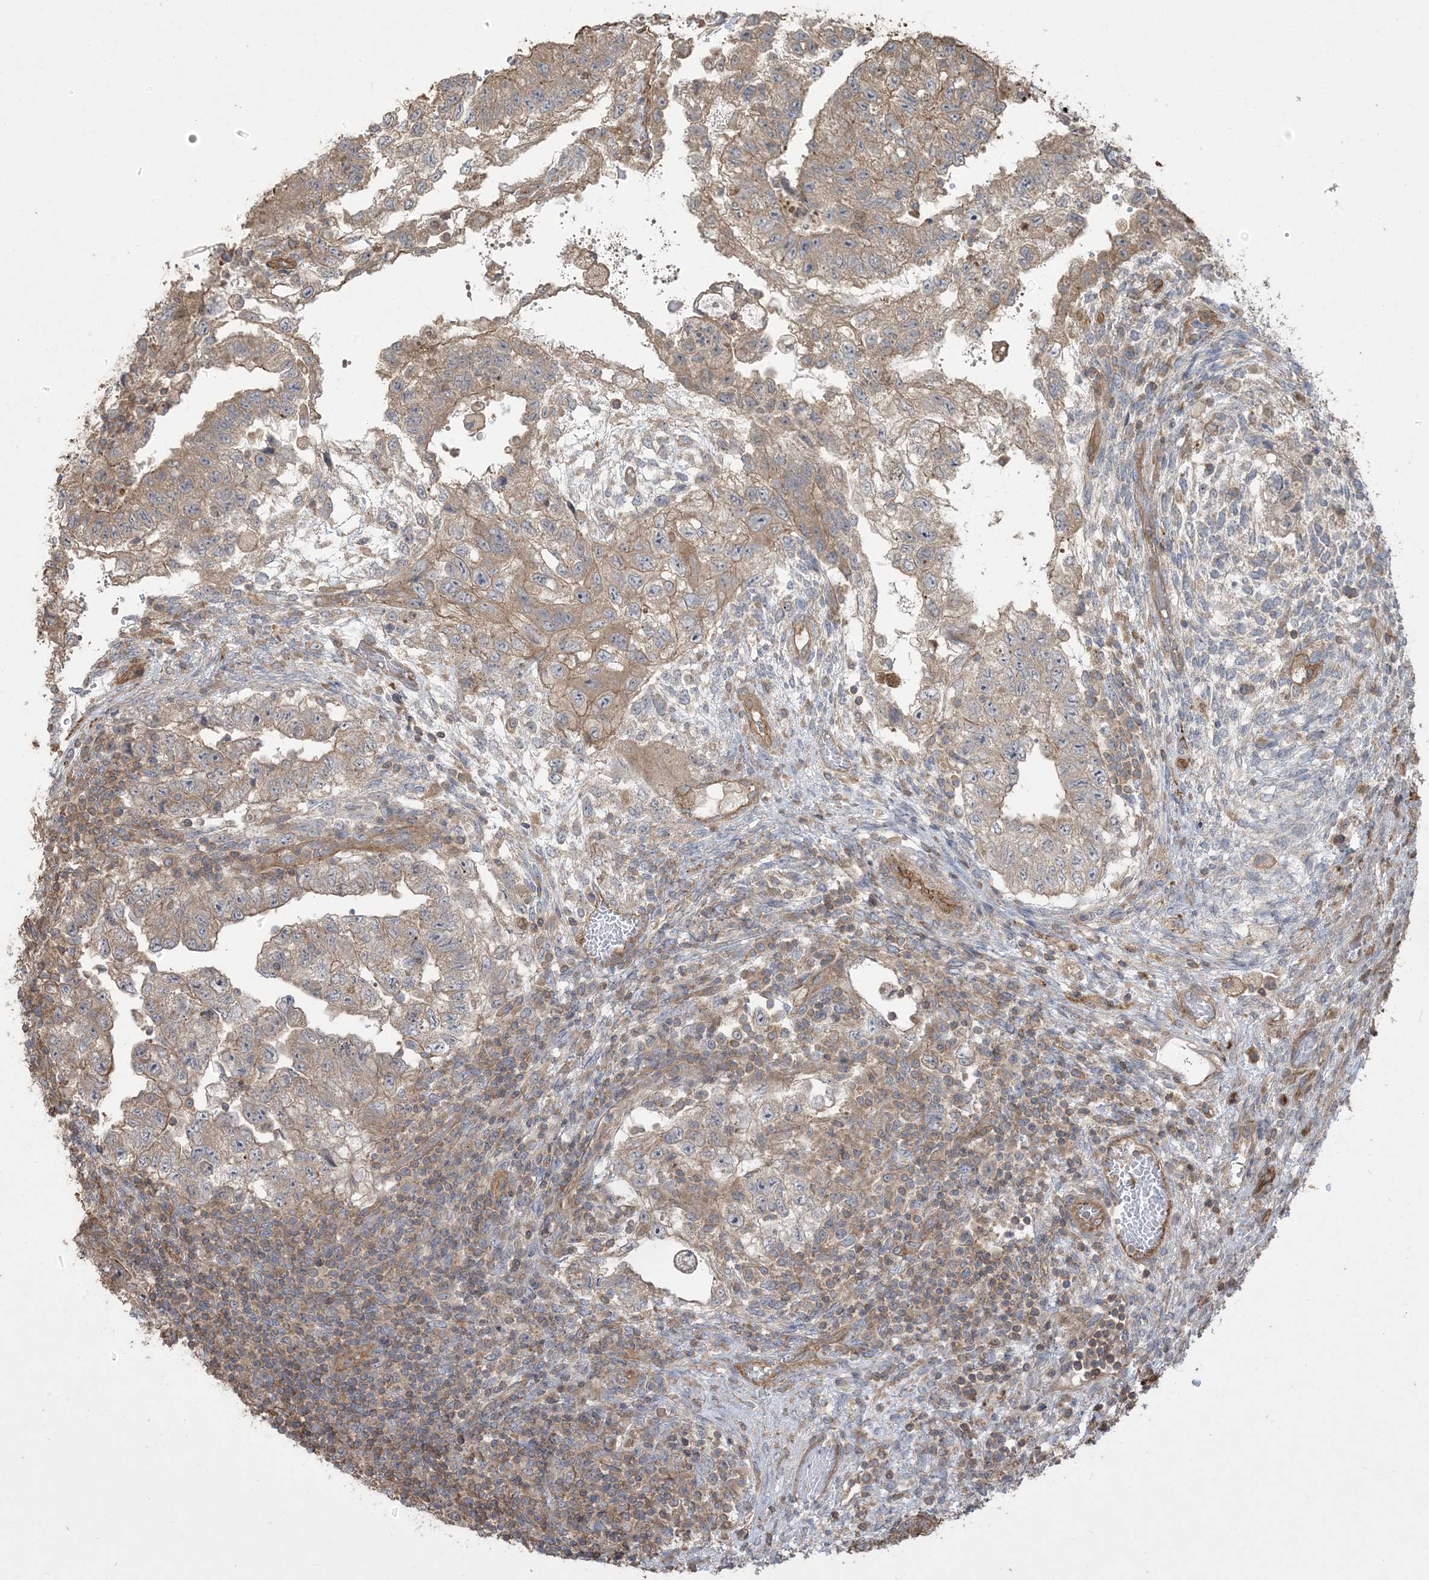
{"staining": {"intensity": "moderate", "quantity": ">75%", "location": "cytoplasmic/membranous"}, "tissue": "testis cancer", "cell_type": "Tumor cells", "image_type": "cancer", "snomed": [{"axis": "morphology", "description": "Carcinoma, Embryonal, NOS"}, {"axis": "topography", "description": "Testis"}], "caption": "The photomicrograph demonstrates immunohistochemical staining of testis cancer (embryonal carcinoma). There is moderate cytoplasmic/membranous positivity is present in approximately >75% of tumor cells.", "gene": "KLHL18", "patient": {"sex": "male", "age": 36}}